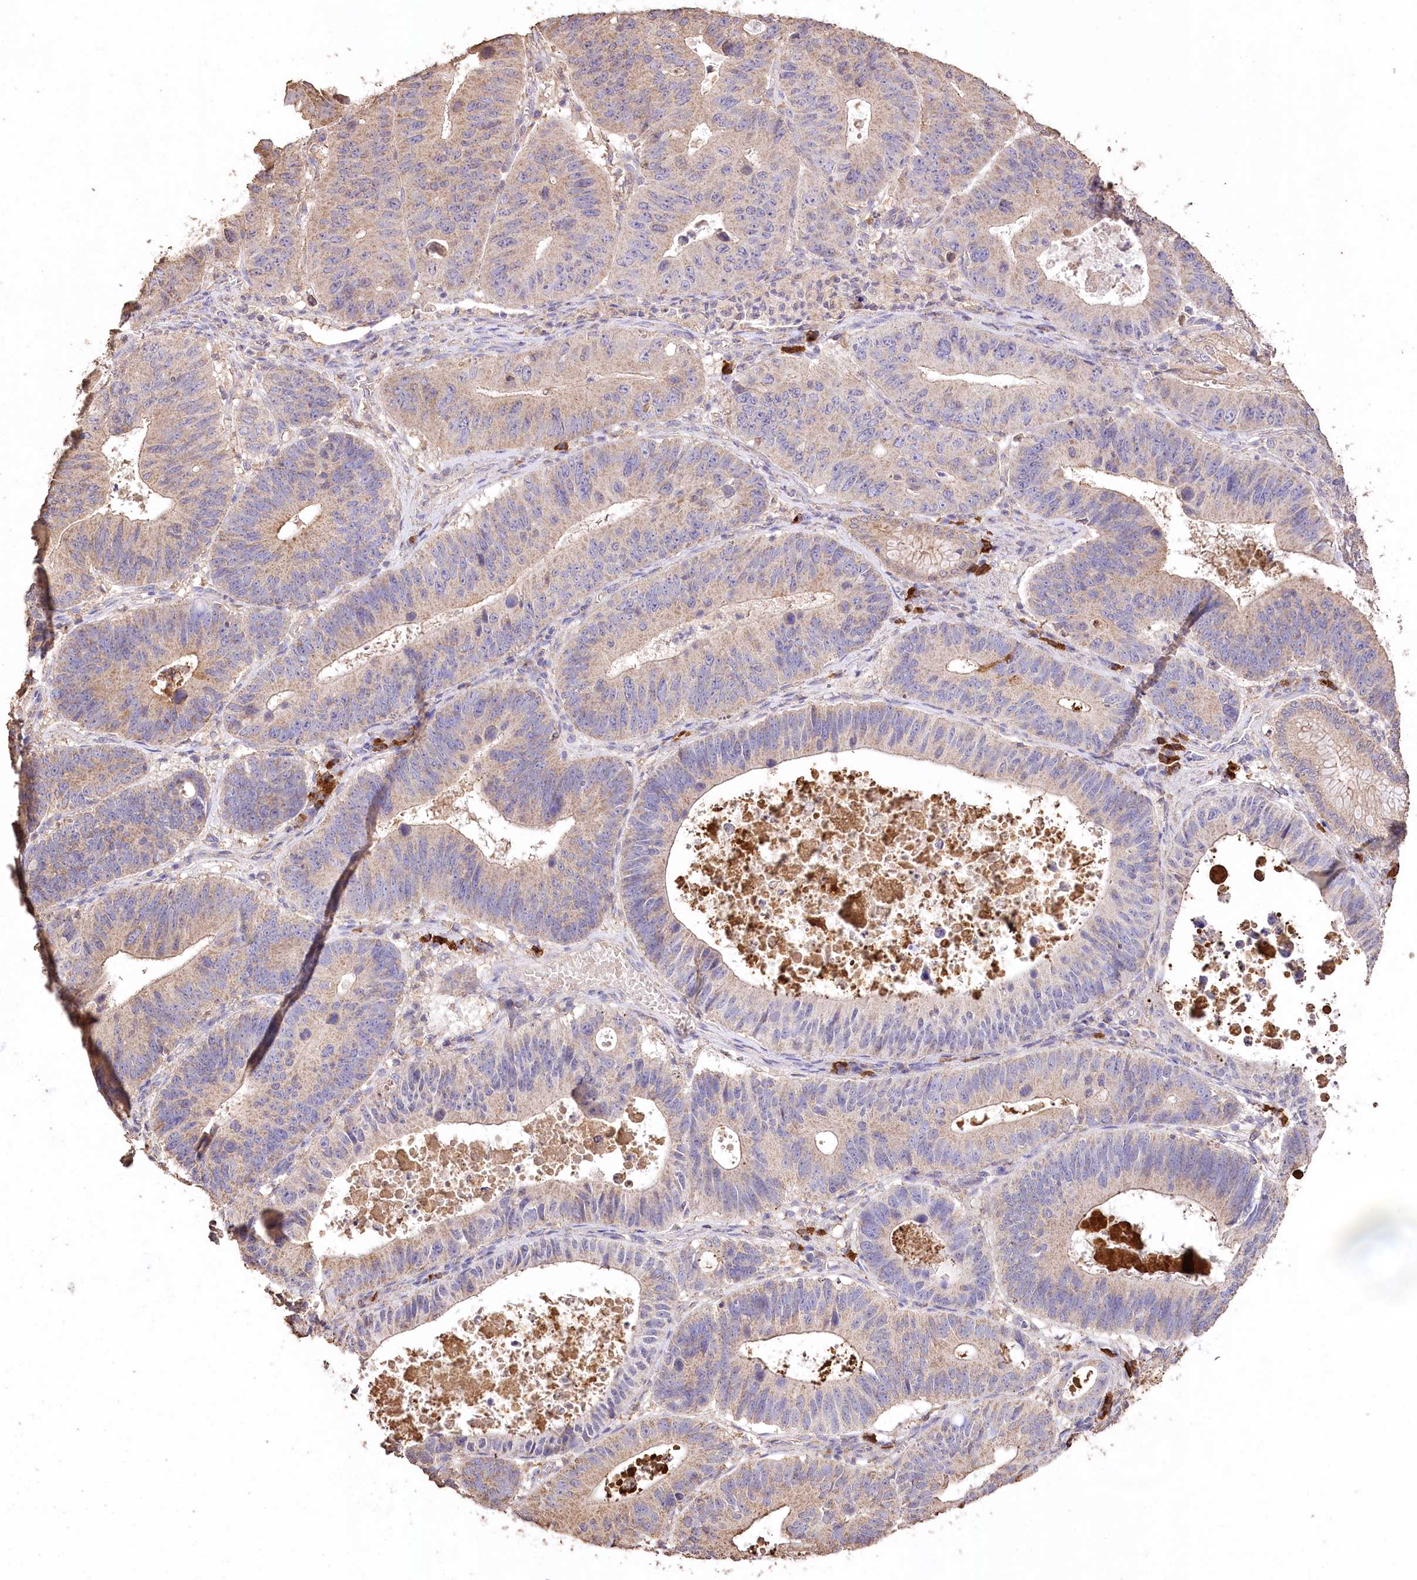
{"staining": {"intensity": "moderate", "quantity": "25%-75%", "location": "cytoplasmic/membranous"}, "tissue": "stomach cancer", "cell_type": "Tumor cells", "image_type": "cancer", "snomed": [{"axis": "morphology", "description": "Adenocarcinoma, NOS"}, {"axis": "topography", "description": "Stomach"}], "caption": "Adenocarcinoma (stomach) was stained to show a protein in brown. There is medium levels of moderate cytoplasmic/membranous expression in approximately 25%-75% of tumor cells.", "gene": "IREB2", "patient": {"sex": "male", "age": 59}}